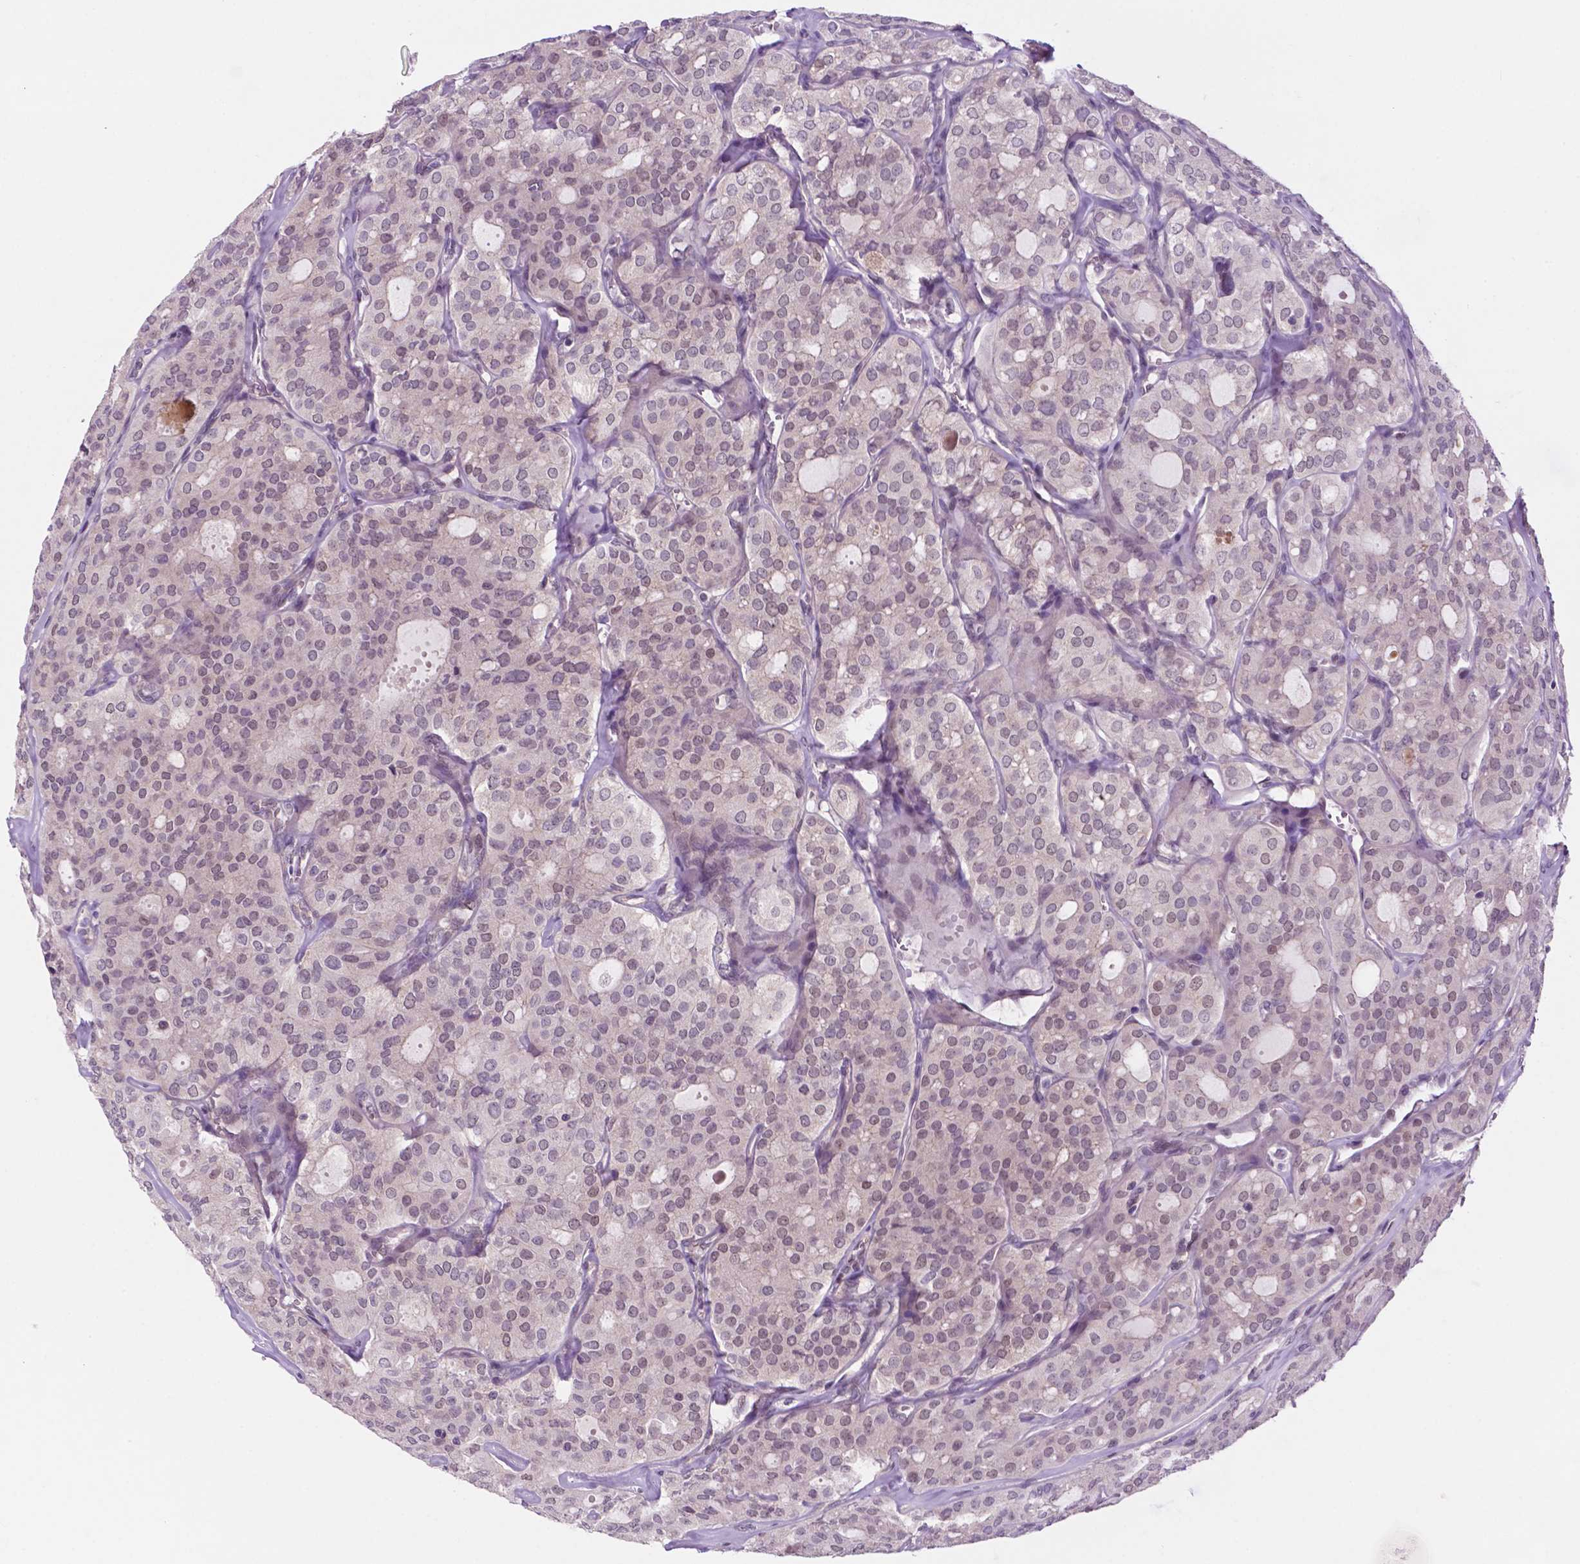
{"staining": {"intensity": "negative", "quantity": "none", "location": "none"}, "tissue": "thyroid cancer", "cell_type": "Tumor cells", "image_type": "cancer", "snomed": [{"axis": "morphology", "description": "Follicular adenoma carcinoma, NOS"}, {"axis": "topography", "description": "Thyroid gland"}], "caption": "The IHC image has no significant staining in tumor cells of thyroid cancer tissue.", "gene": "FAM50B", "patient": {"sex": "male", "age": 75}}